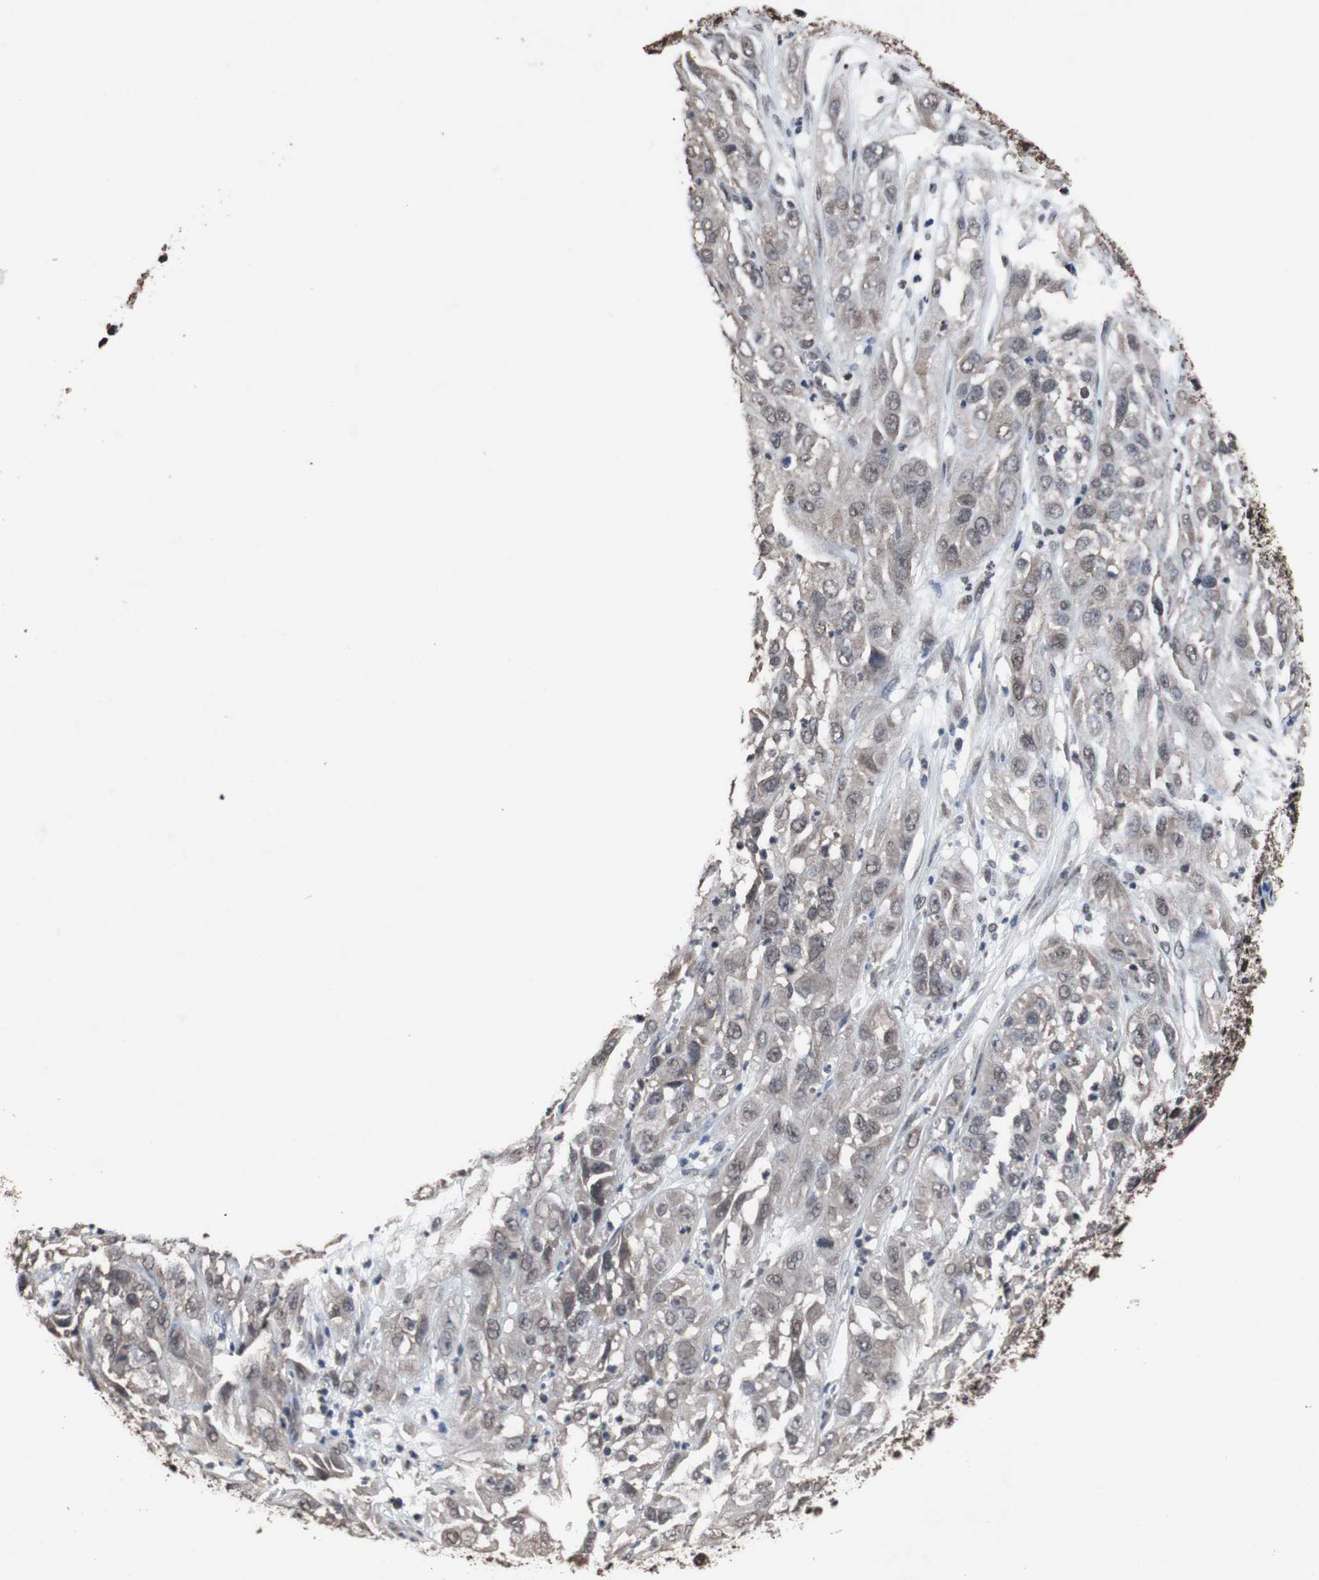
{"staining": {"intensity": "weak", "quantity": ">75%", "location": "cytoplasmic/membranous"}, "tissue": "cervical cancer", "cell_type": "Tumor cells", "image_type": "cancer", "snomed": [{"axis": "morphology", "description": "Squamous cell carcinoma, NOS"}, {"axis": "topography", "description": "Cervix"}], "caption": "Protein analysis of squamous cell carcinoma (cervical) tissue displays weak cytoplasmic/membranous positivity in approximately >75% of tumor cells. The staining was performed using DAB (3,3'-diaminobenzidine), with brown indicating positive protein expression. Nuclei are stained blue with hematoxylin.", "gene": "MED27", "patient": {"sex": "female", "age": 32}}